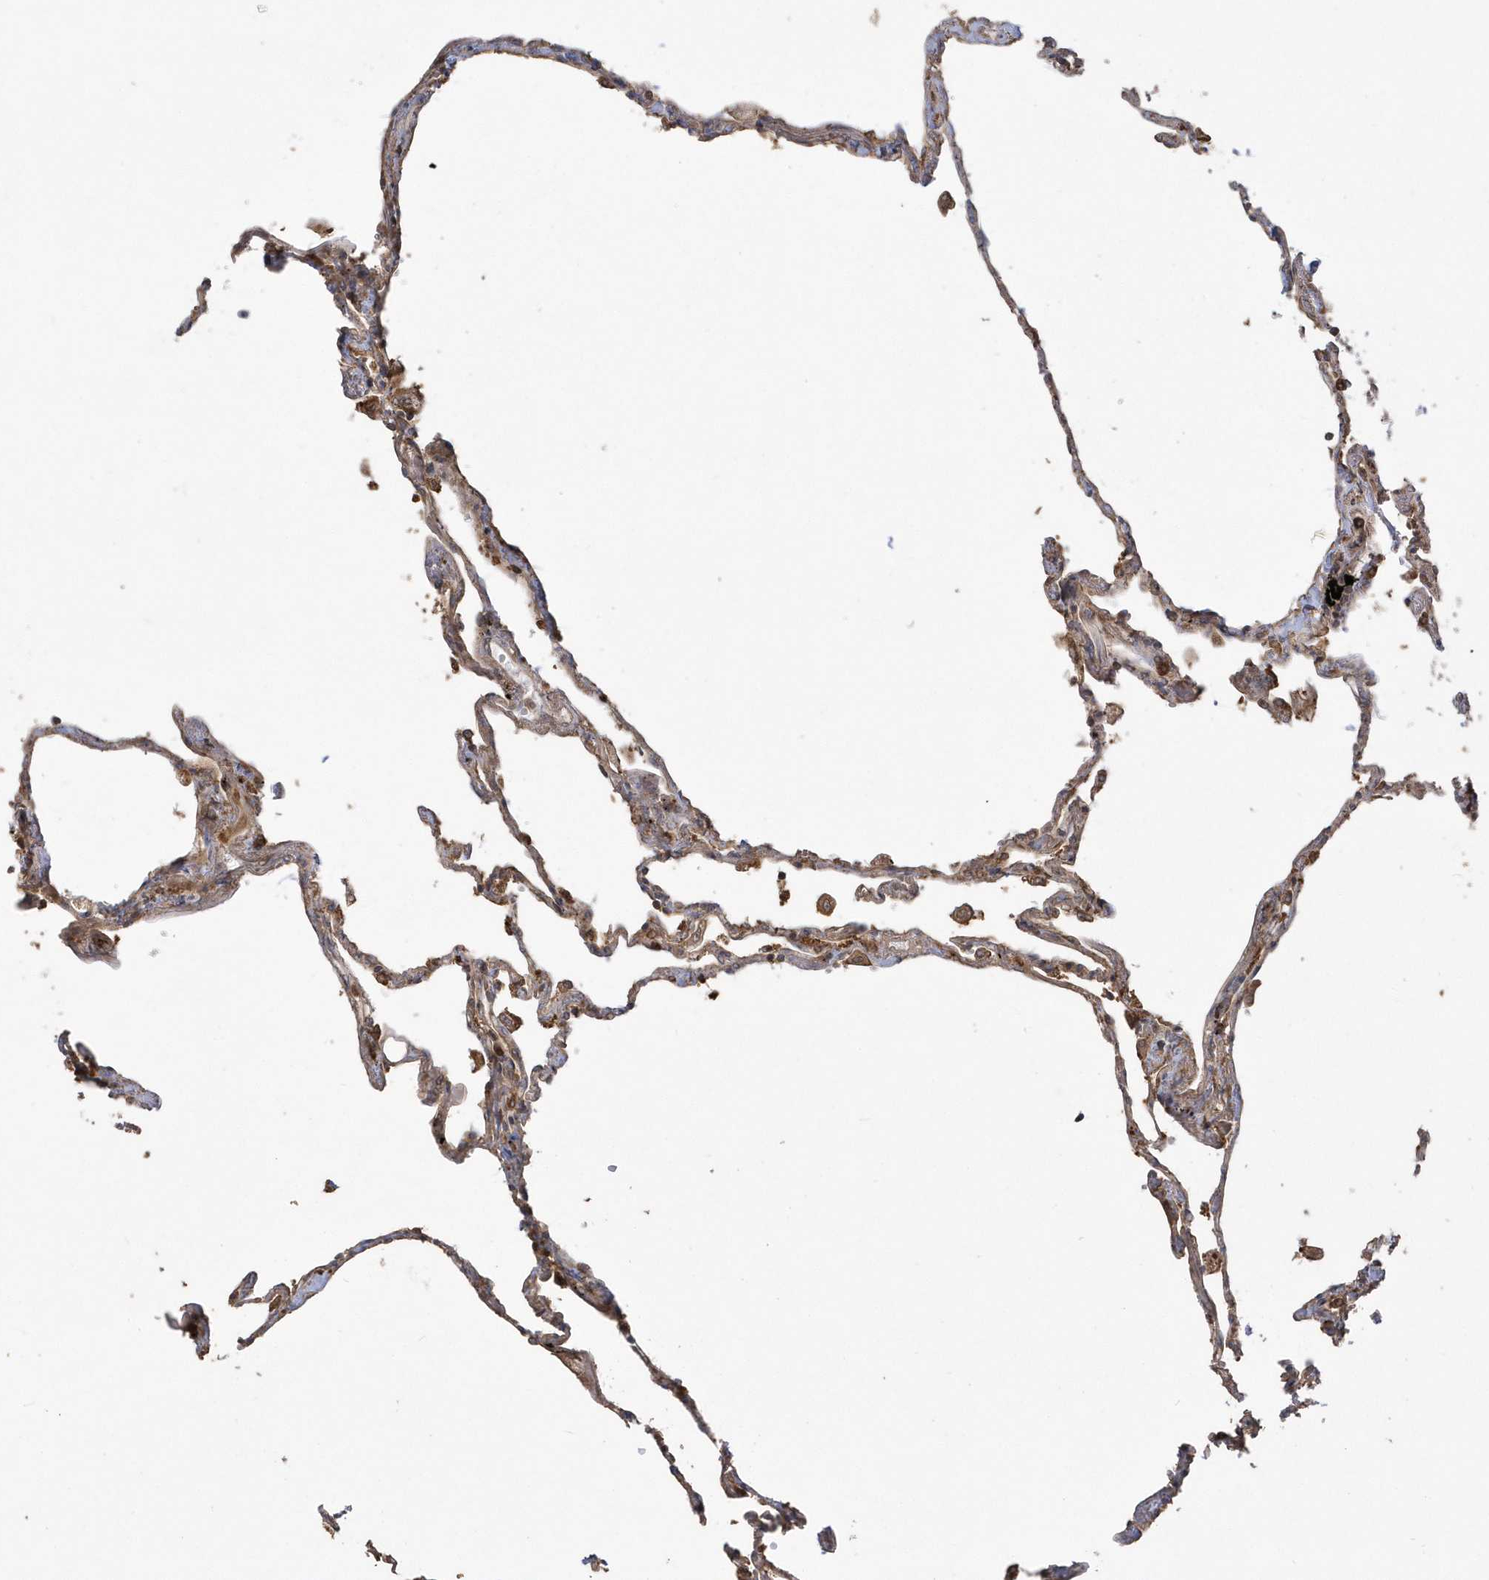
{"staining": {"intensity": "strong", "quantity": "25%-75%", "location": "cytoplasmic/membranous,nuclear"}, "tissue": "lung", "cell_type": "Alveolar cells", "image_type": "normal", "snomed": [{"axis": "morphology", "description": "Normal tissue, NOS"}, {"axis": "topography", "description": "Lung"}], "caption": "Immunohistochemistry of normal human lung exhibits high levels of strong cytoplasmic/membranous,nuclear expression in approximately 25%-75% of alveolar cells. The staining is performed using DAB brown chromogen to label protein expression. The nuclei are counter-stained blue using hematoxylin.", "gene": "HNMT", "patient": {"sex": "female", "age": 67}}